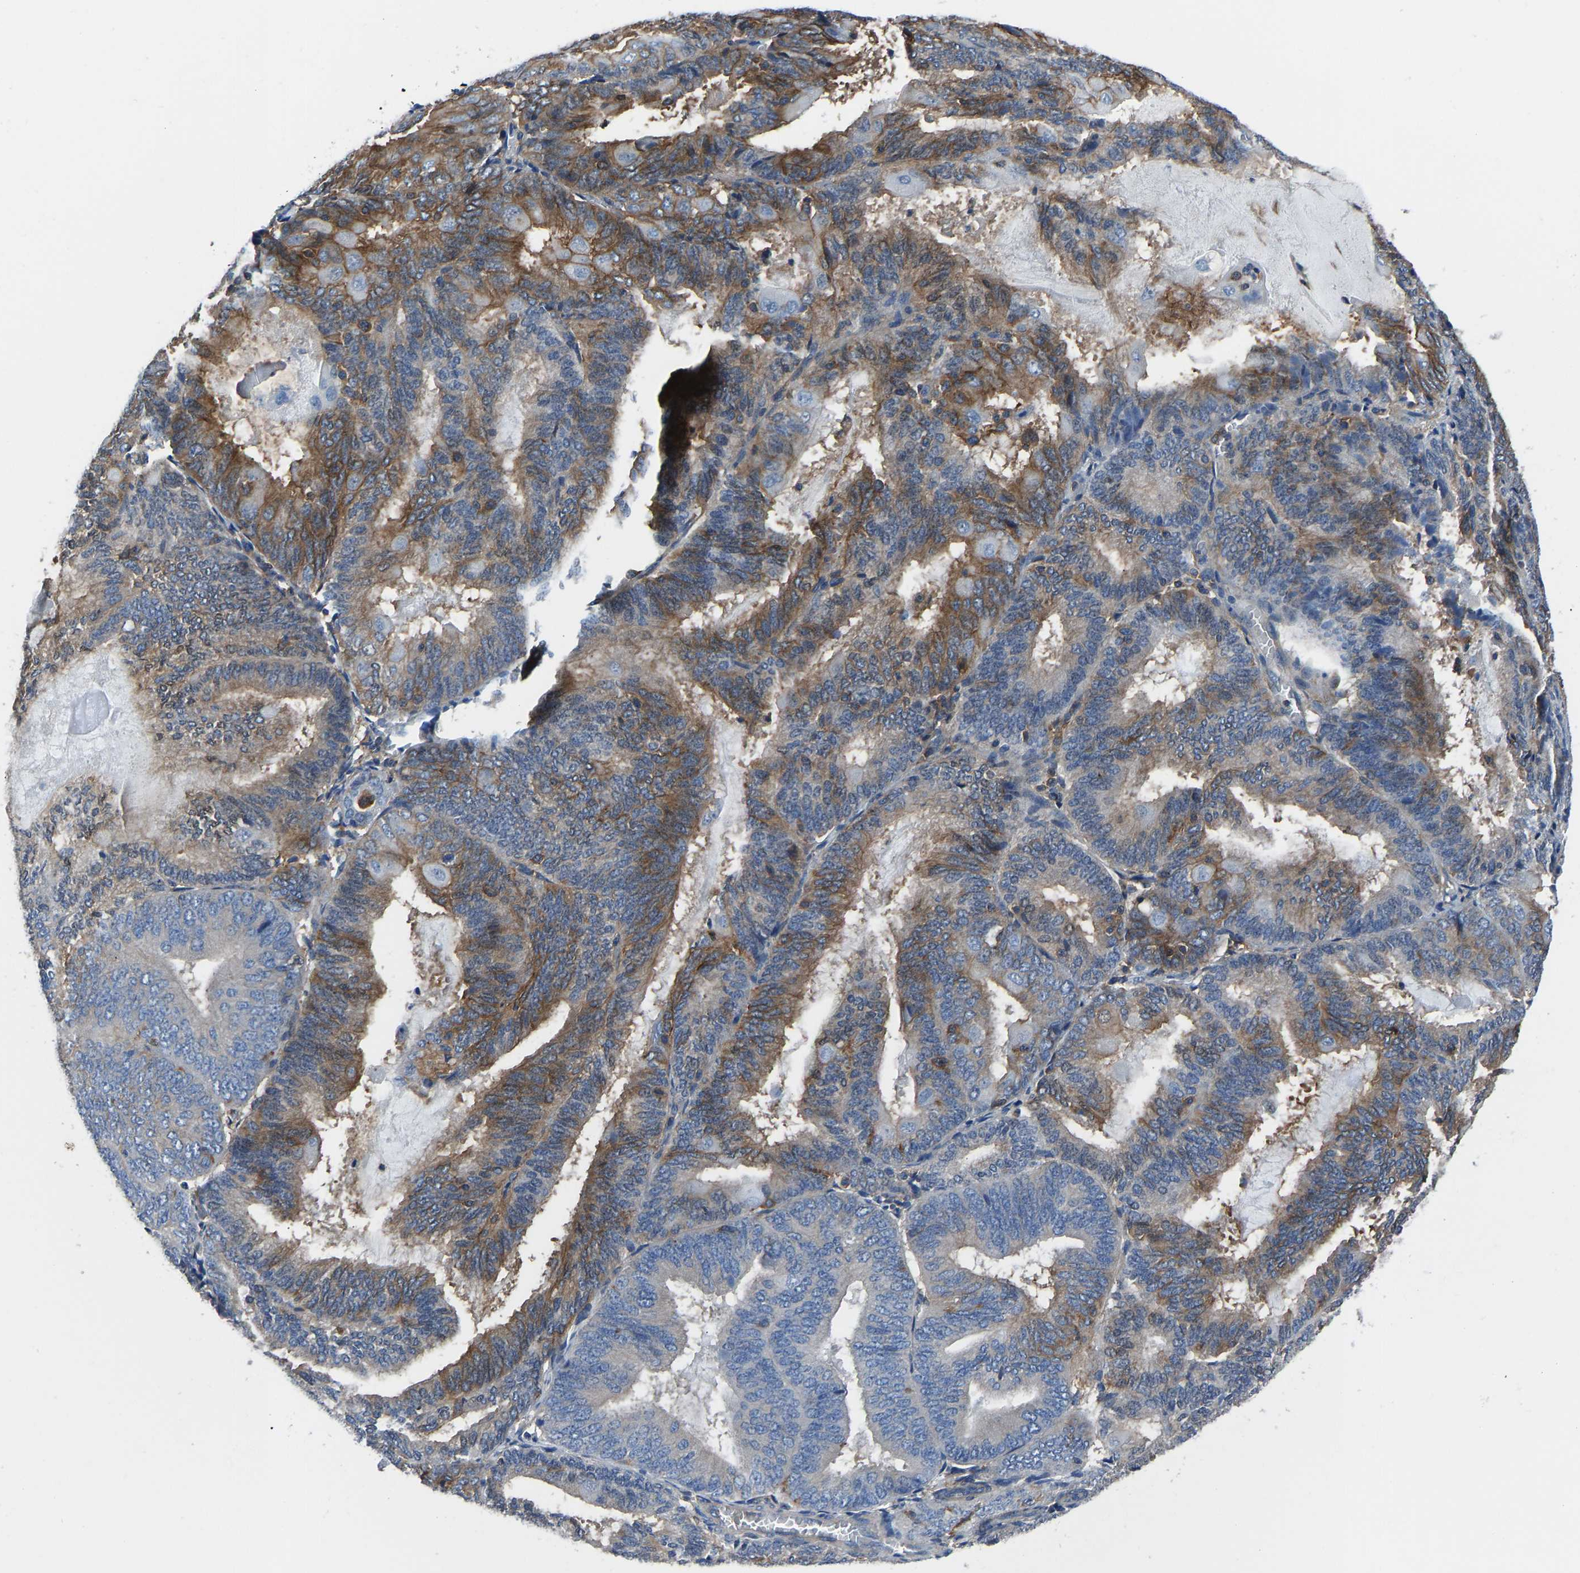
{"staining": {"intensity": "moderate", "quantity": ">75%", "location": "cytoplasmic/membranous"}, "tissue": "endometrial cancer", "cell_type": "Tumor cells", "image_type": "cancer", "snomed": [{"axis": "morphology", "description": "Adenocarcinoma, NOS"}, {"axis": "topography", "description": "Endometrium"}], "caption": "Protein staining demonstrates moderate cytoplasmic/membranous positivity in about >75% of tumor cells in endometrial adenocarcinoma.", "gene": "PRKAR1A", "patient": {"sex": "female", "age": 81}}